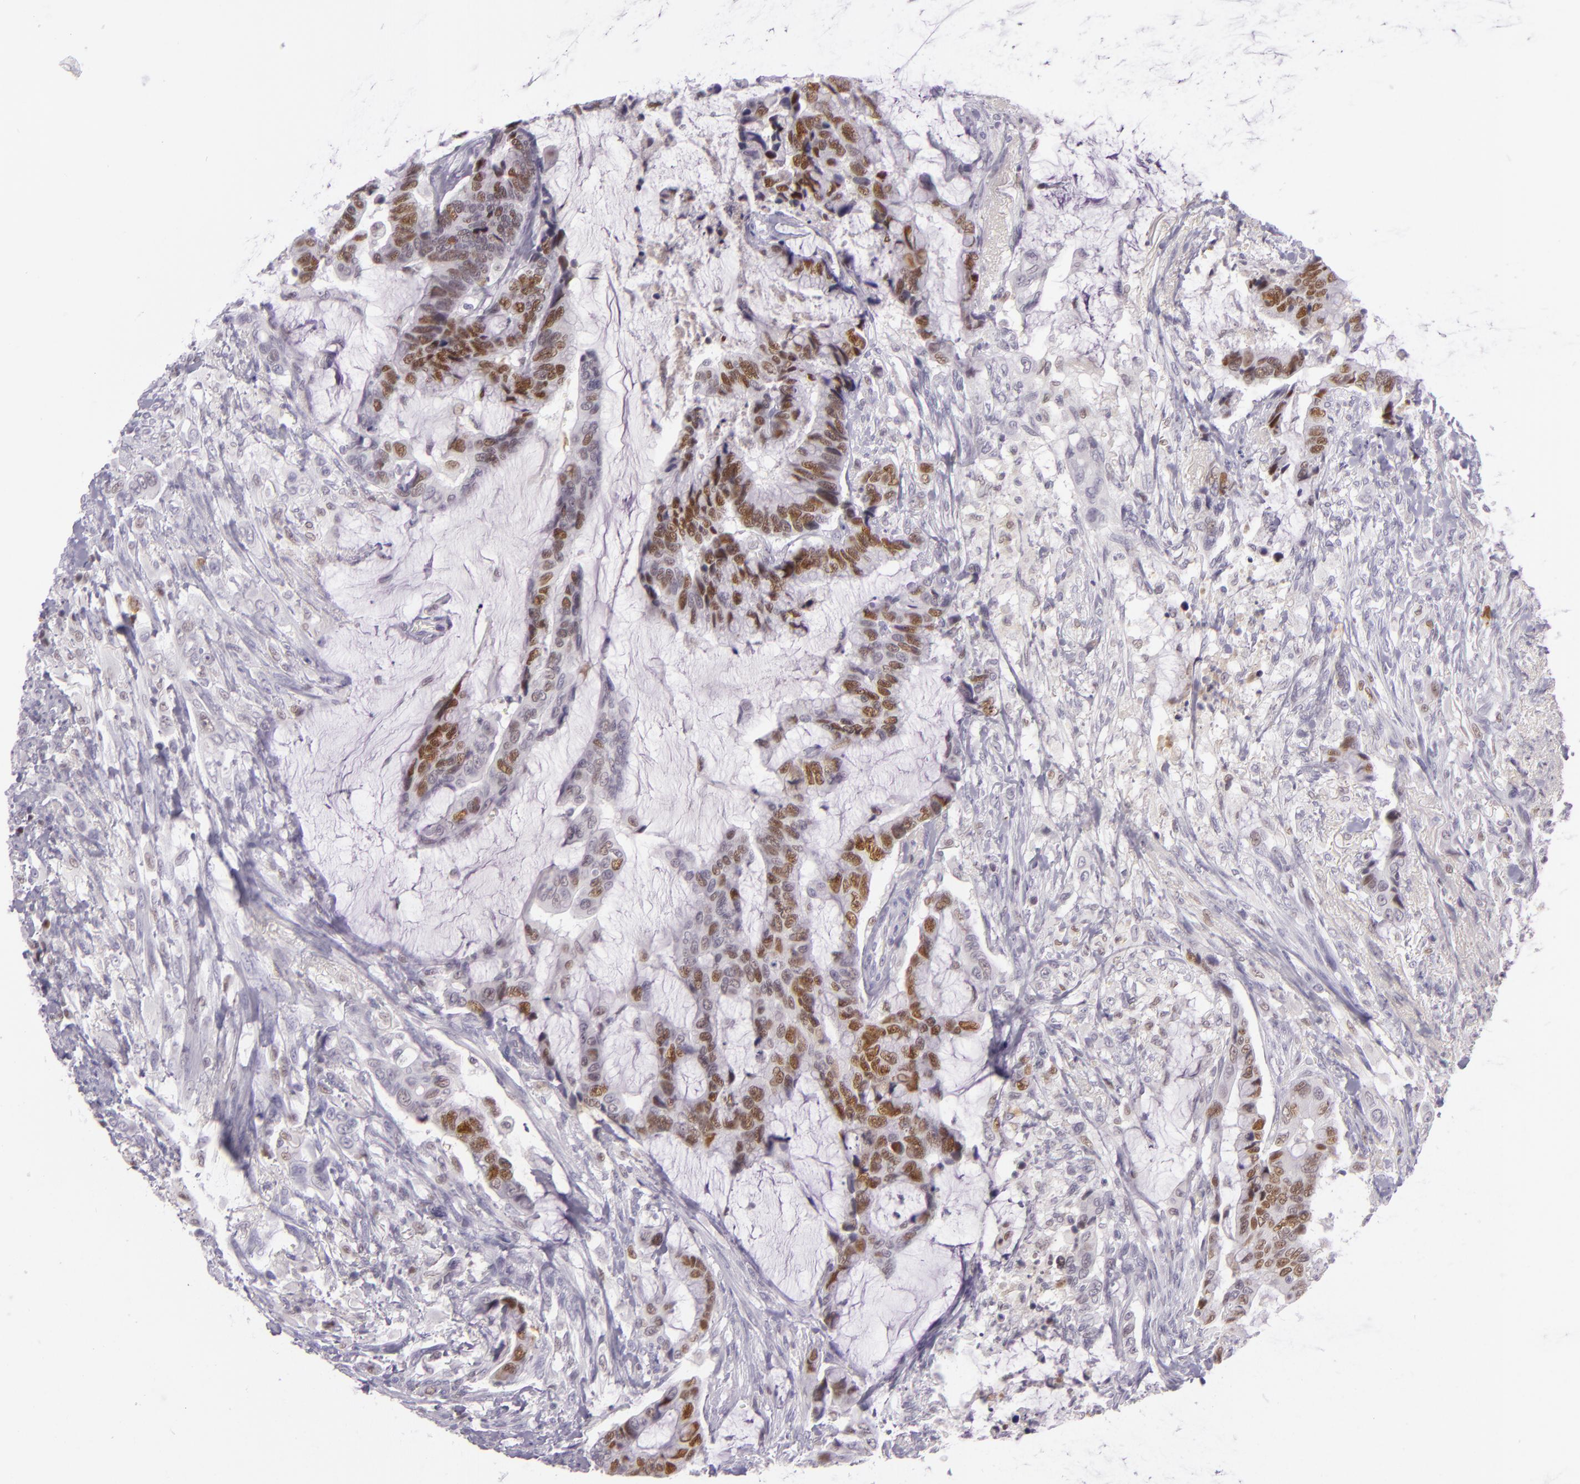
{"staining": {"intensity": "moderate", "quantity": "25%-75%", "location": "nuclear"}, "tissue": "colorectal cancer", "cell_type": "Tumor cells", "image_type": "cancer", "snomed": [{"axis": "morphology", "description": "Adenocarcinoma, NOS"}, {"axis": "topography", "description": "Rectum"}], "caption": "The image shows a brown stain indicating the presence of a protein in the nuclear of tumor cells in colorectal cancer (adenocarcinoma).", "gene": "CHEK2", "patient": {"sex": "female", "age": 59}}